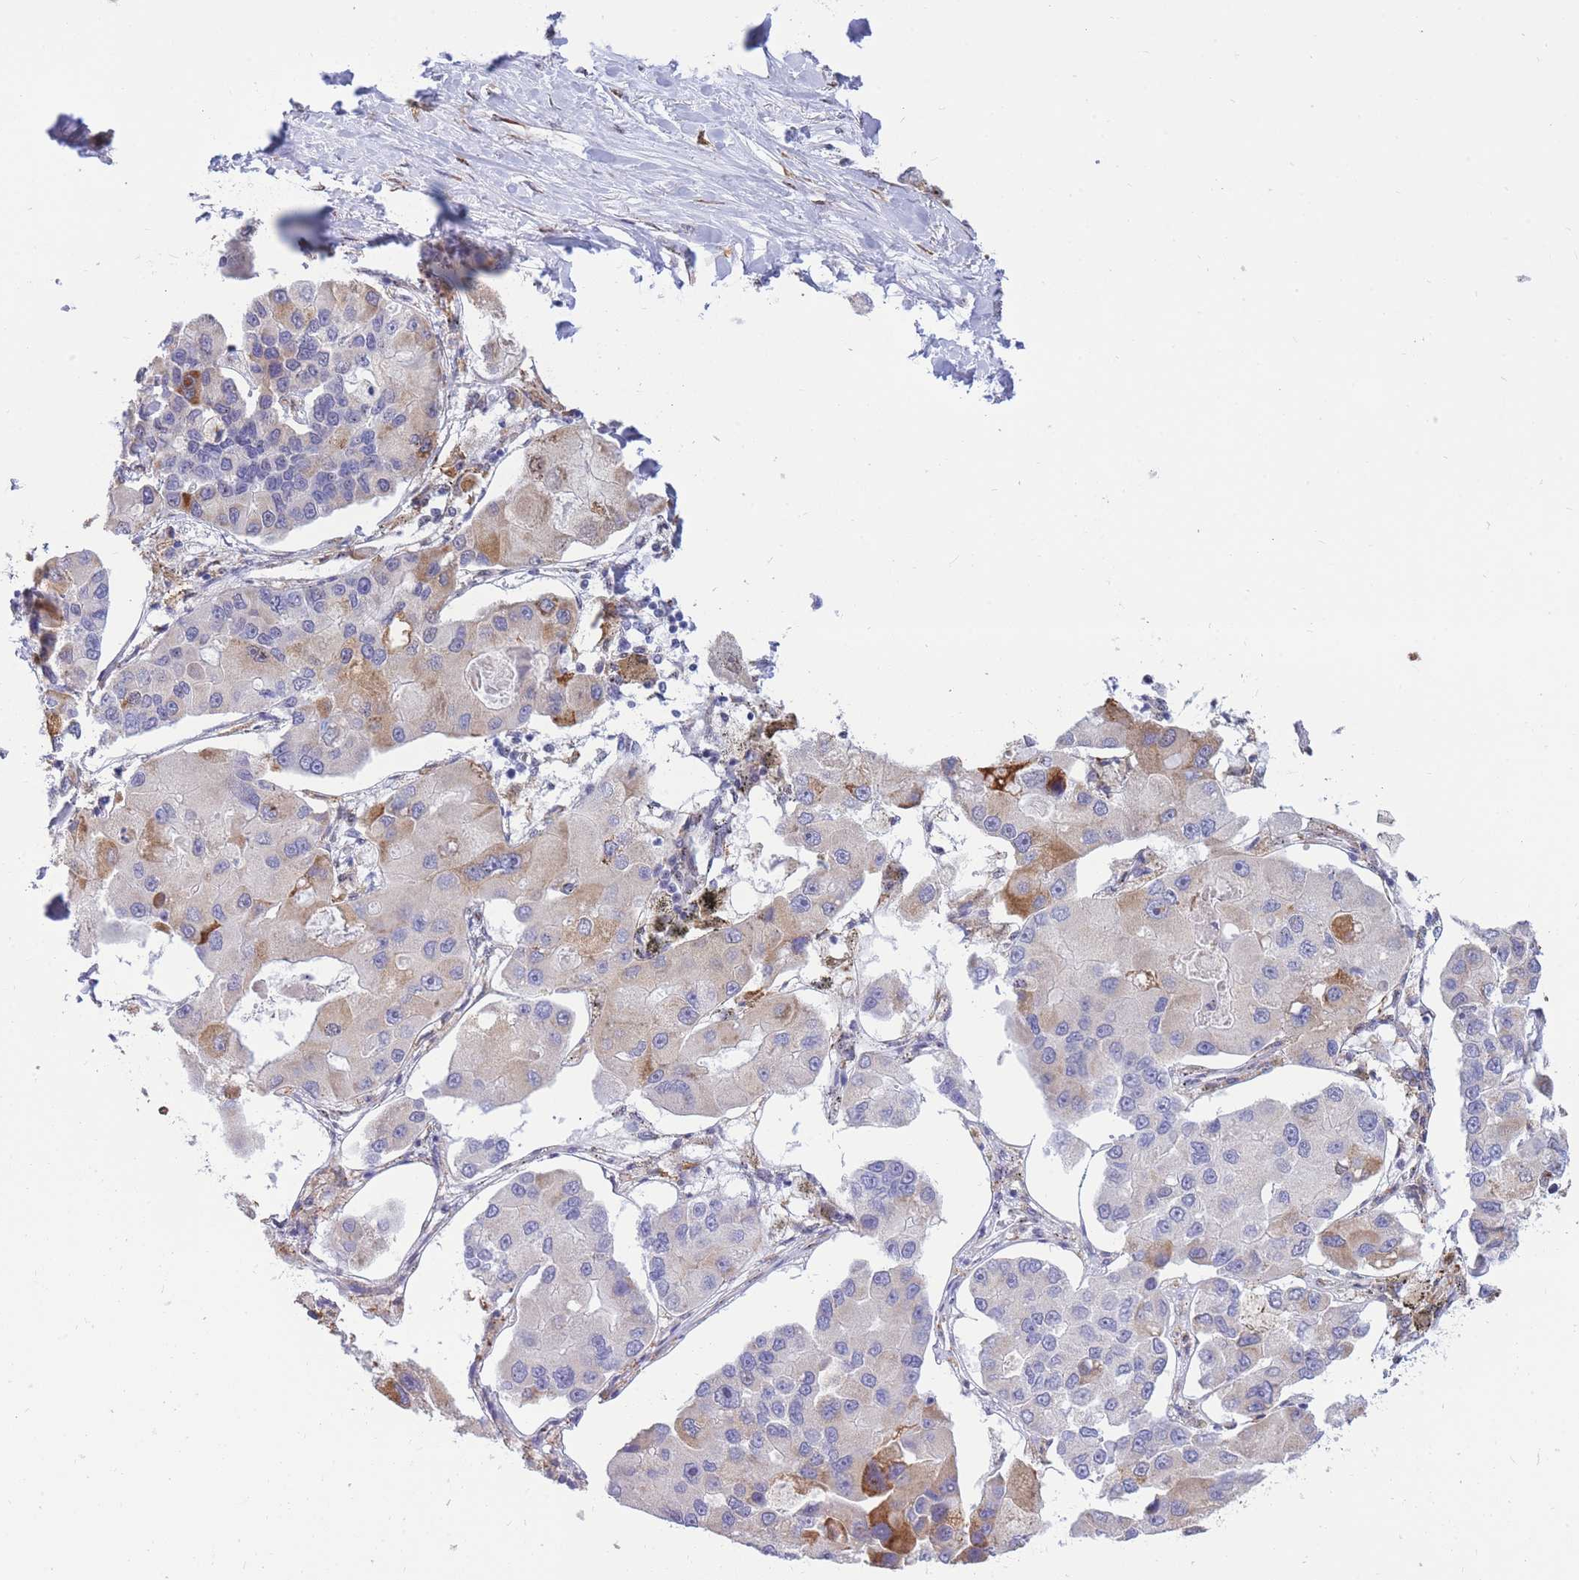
{"staining": {"intensity": "moderate", "quantity": "<25%", "location": "cytoplasmic/membranous"}, "tissue": "lung cancer", "cell_type": "Tumor cells", "image_type": "cancer", "snomed": [{"axis": "morphology", "description": "Adenocarcinoma, NOS"}, {"axis": "topography", "description": "Lung"}], "caption": "Immunohistochemical staining of lung cancer reveals low levels of moderate cytoplasmic/membranous expression in approximately <25% of tumor cells.", "gene": "FAM153A", "patient": {"sex": "female", "age": 54}}